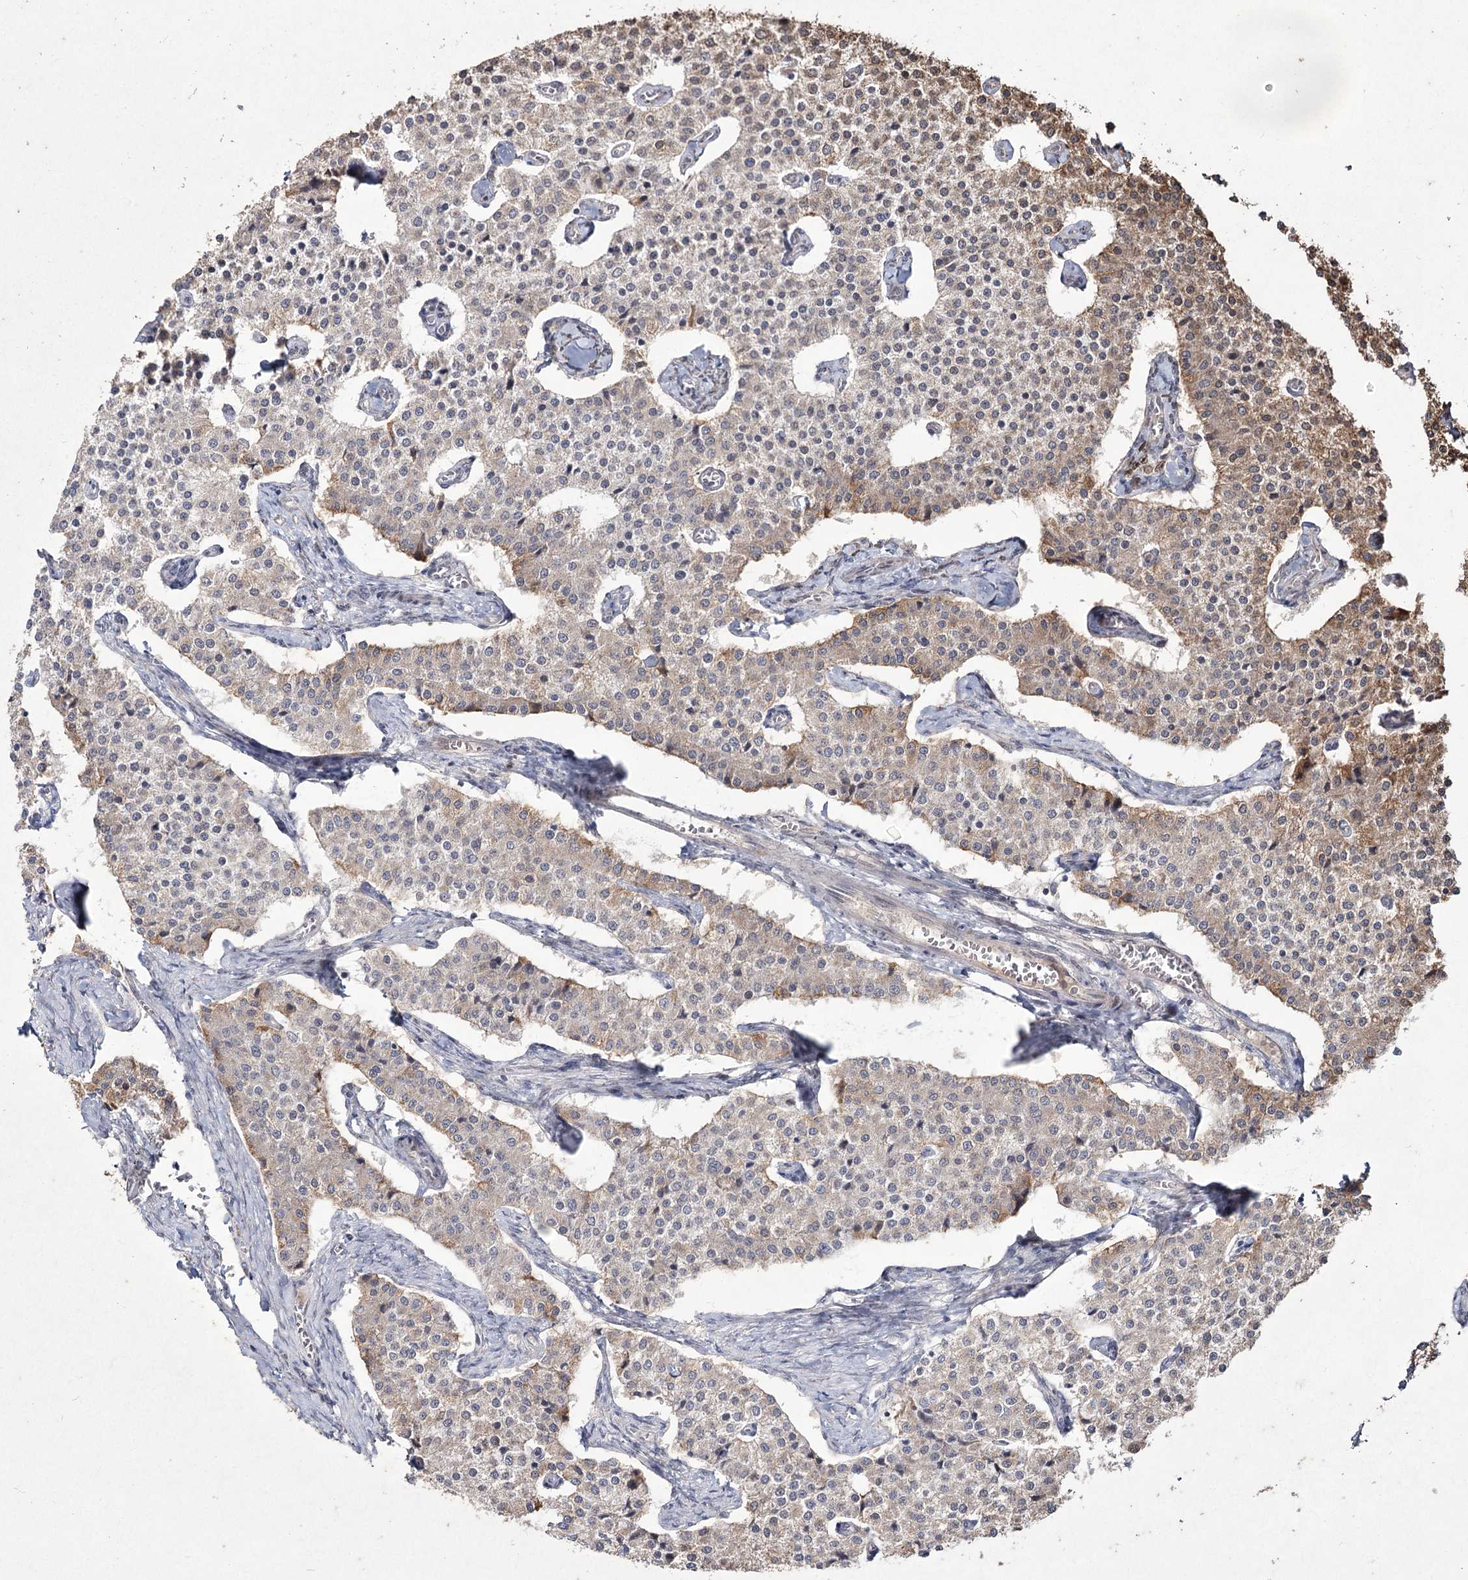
{"staining": {"intensity": "weak", "quantity": "25%-75%", "location": "cytoplasmic/membranous"}, "tissue": "carcinoid", "cell_type": "Tumor cells", "image_type": "cancer", "snomed": [{"axis": "morphology", "description": "Carcinoid, malignant, NOS"}, {"axis": "topography", "description": "Colon"}], "caption": "Malignant carcinoid stained for a protein demonstrates weak cytoplasmic/membranous positivity in tumor cells. (DAB = brown stain, brightfield microscopy at high magnification).", "gene": "PRC1", "patient": {"sex": "female", "age": 52}}